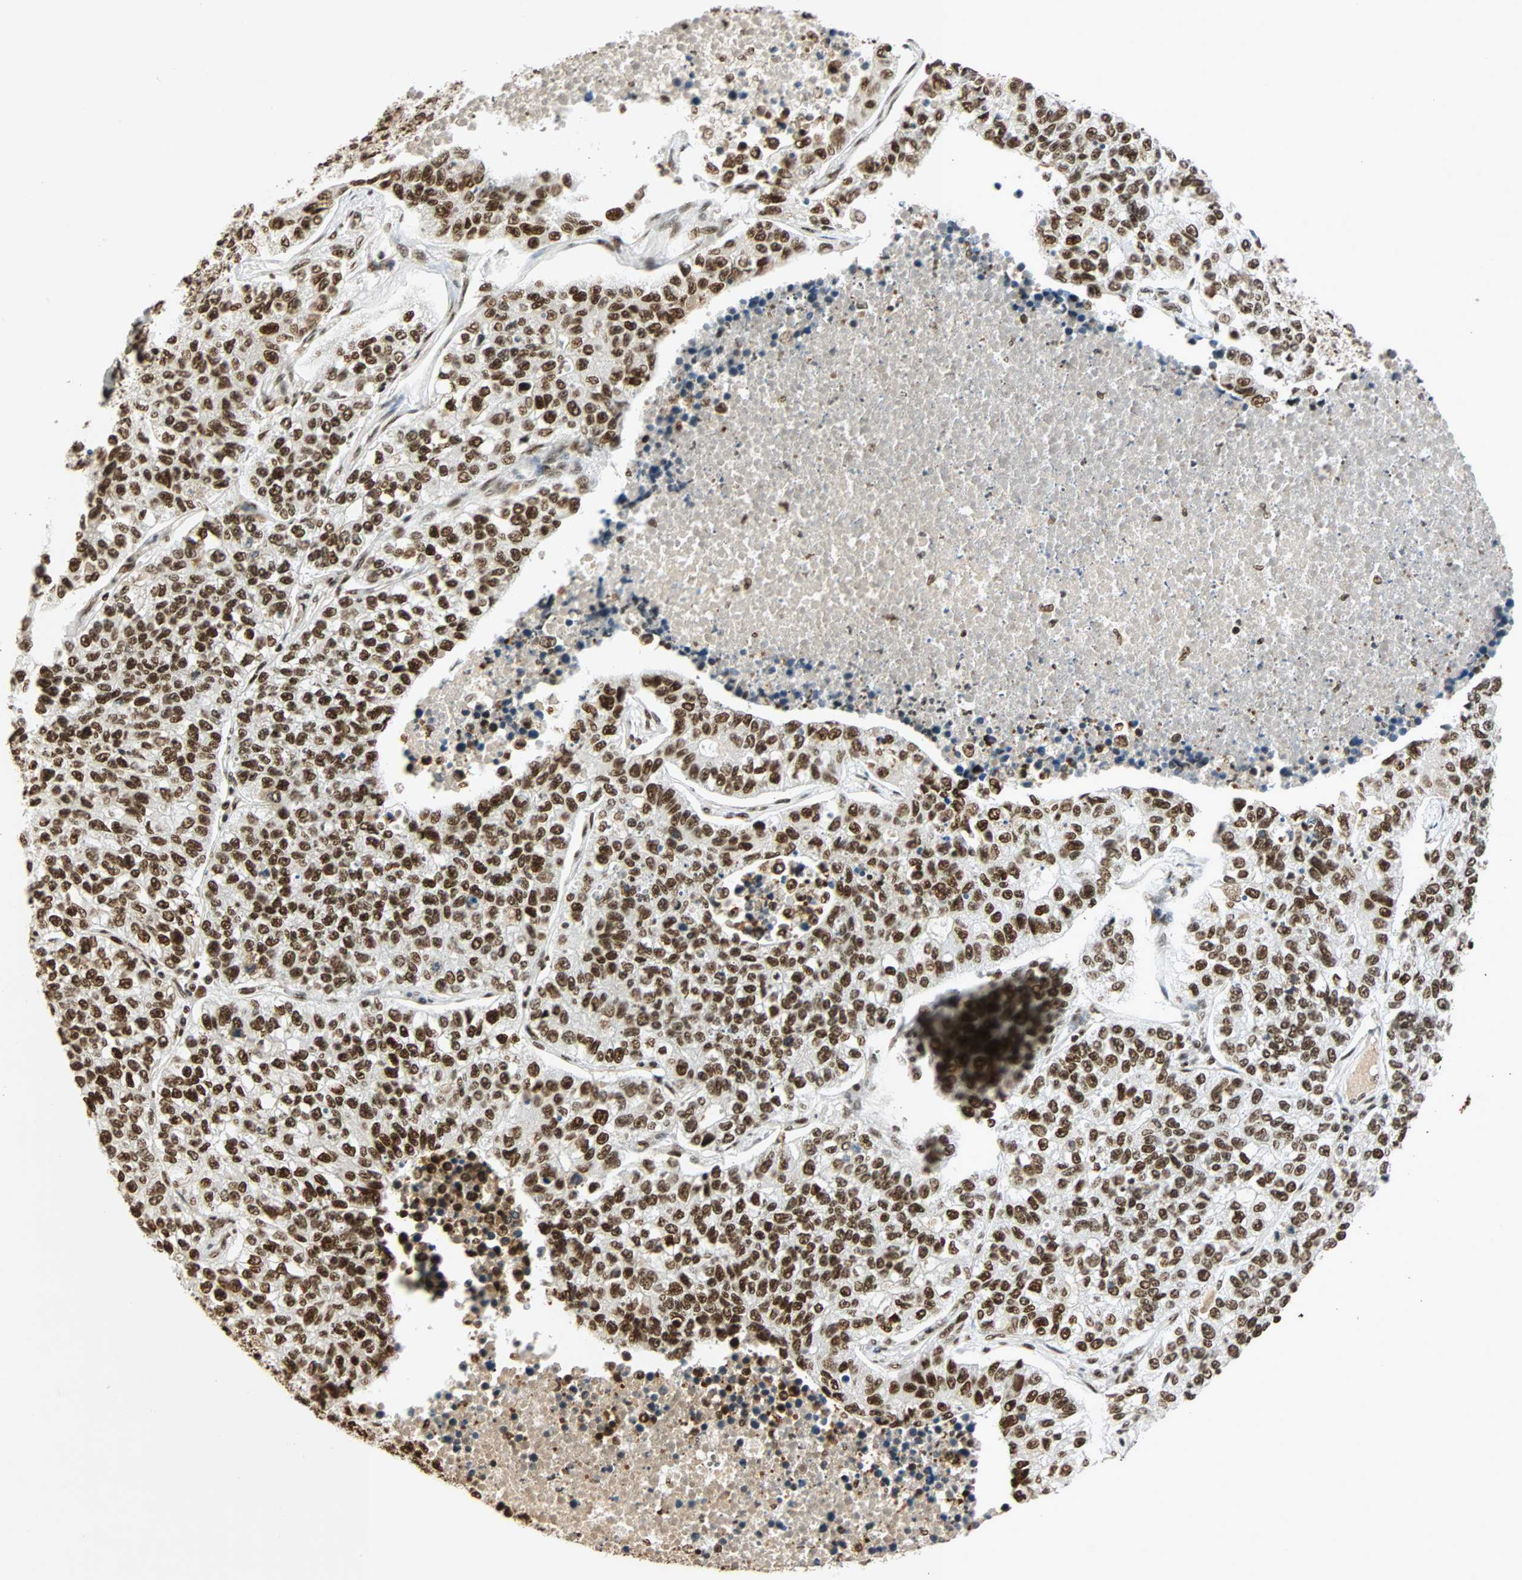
{"staining": {"intensity": "strong", "quantity": ">75%", "location": "nuclear"}, "tissue": "lung cancer", "cell_type": "Tumor cells", "image_type": "cancer", "snomed": [{"axis": "morphology", "description": "Adenocarcinoma, NOS"}, {"axis": "topography", "description": "Lung"}], "caption": "This is an image of immunohistochemistry staining of lung adenocarcinoma, which shows strong staining in the nuclear of tumor cells.", "gene": "CDK12", "patient": {"sex": "male", "age": 49}}